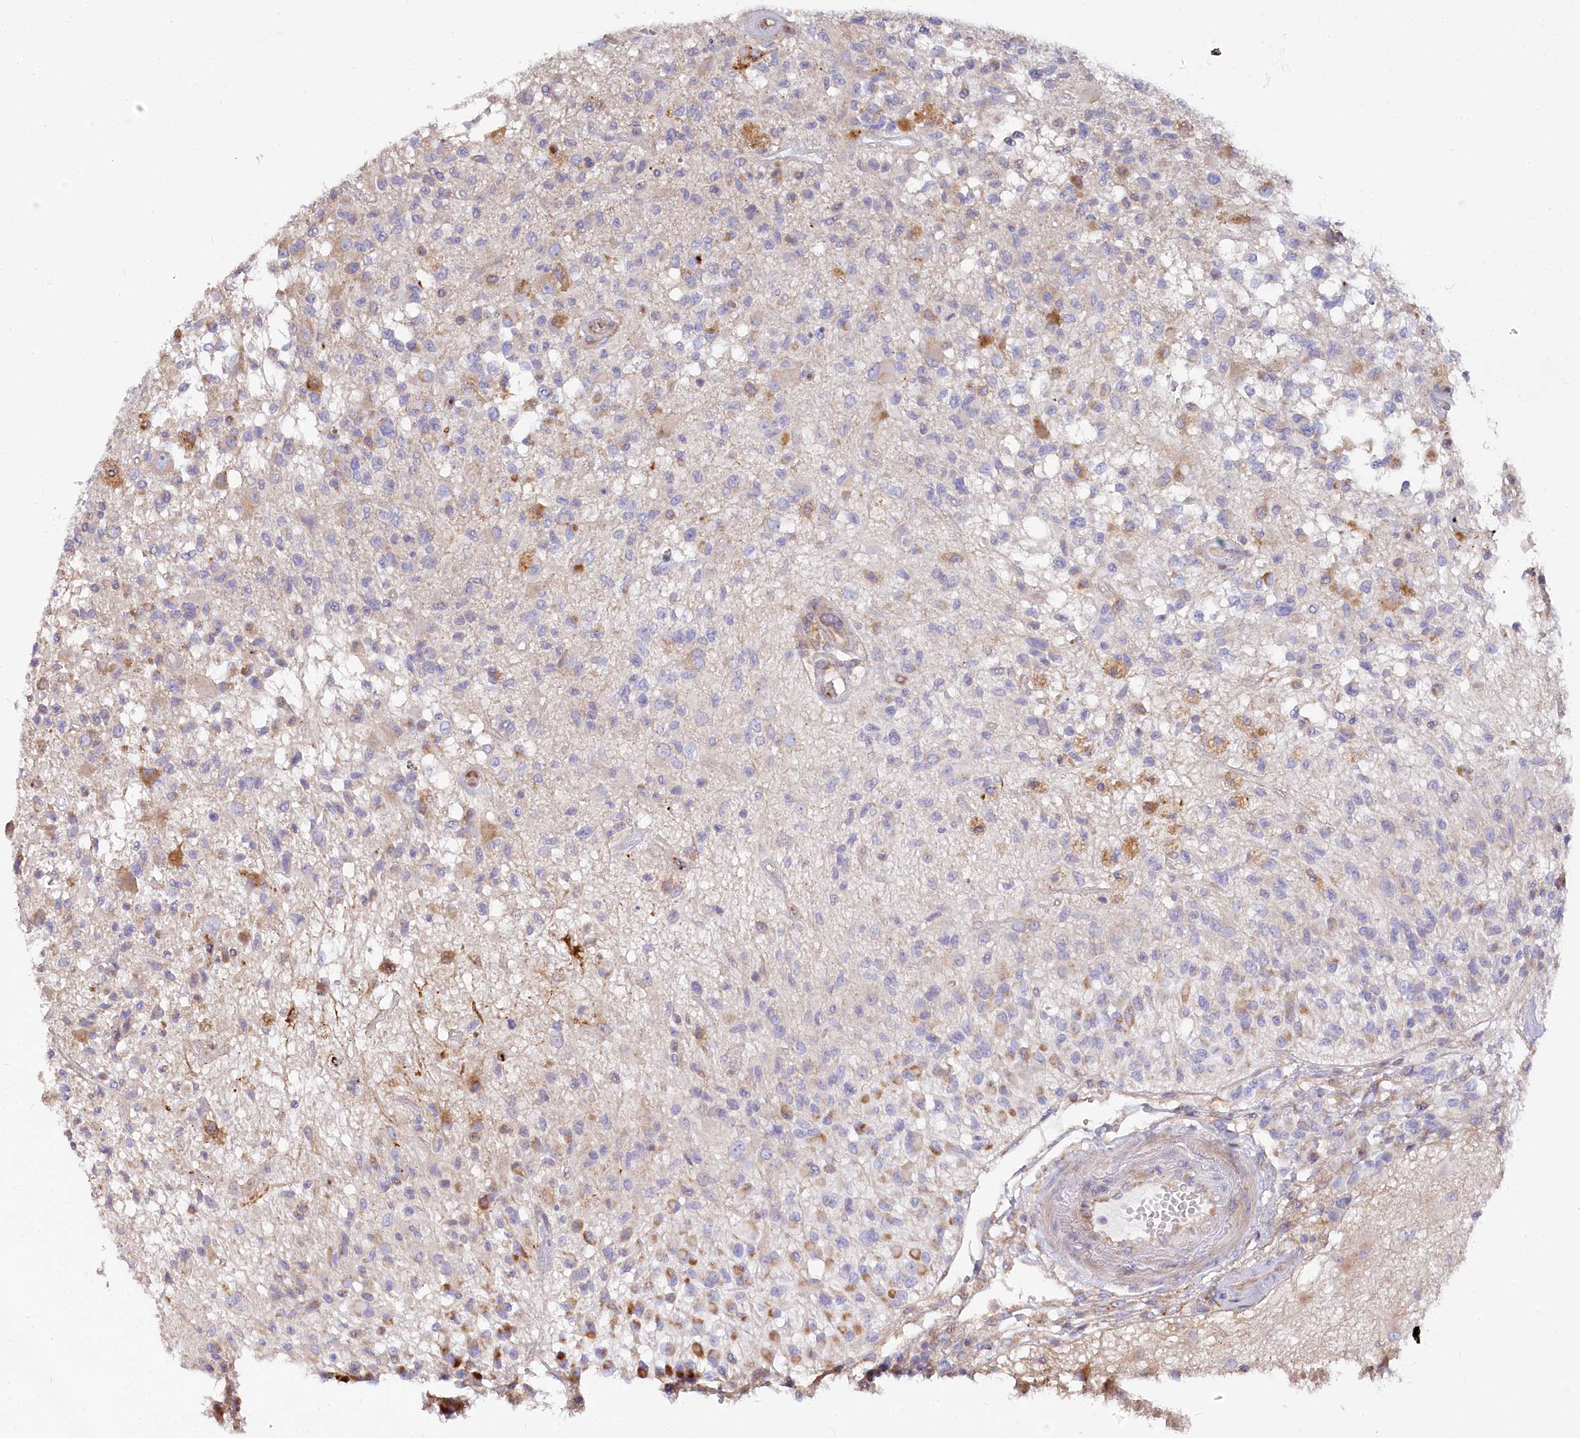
{"staining": {"intensity": "moderate", "quantity": "<25%", "location": "cytoplasmic/membranous"}, "tissue": "glioma", "cell_type": "Tumor cells", "image_type": "cancer", "snomed": [{"axis": "morphology", "description": "Glioma, malignant, High grade"}, {"axis": "morphology", "description": "Glioblastoma, NOS"}, {"axis": "topography", "description": "Brain"}], "caption": "High-power microscopy captured an immunohistochemistry histopathology image of malignant glioma (high-grade), revealing moderate cytoplasmic/membranous staining in about <25% of tumor cells. The staining was performed using DAB to visualize the protein expression in brown, while the nuclei were stained in blue with hematoxylin (Magnification: 20x).", "gene": "POGLUT1", "patient": {"sex": "male", "age": 60}}